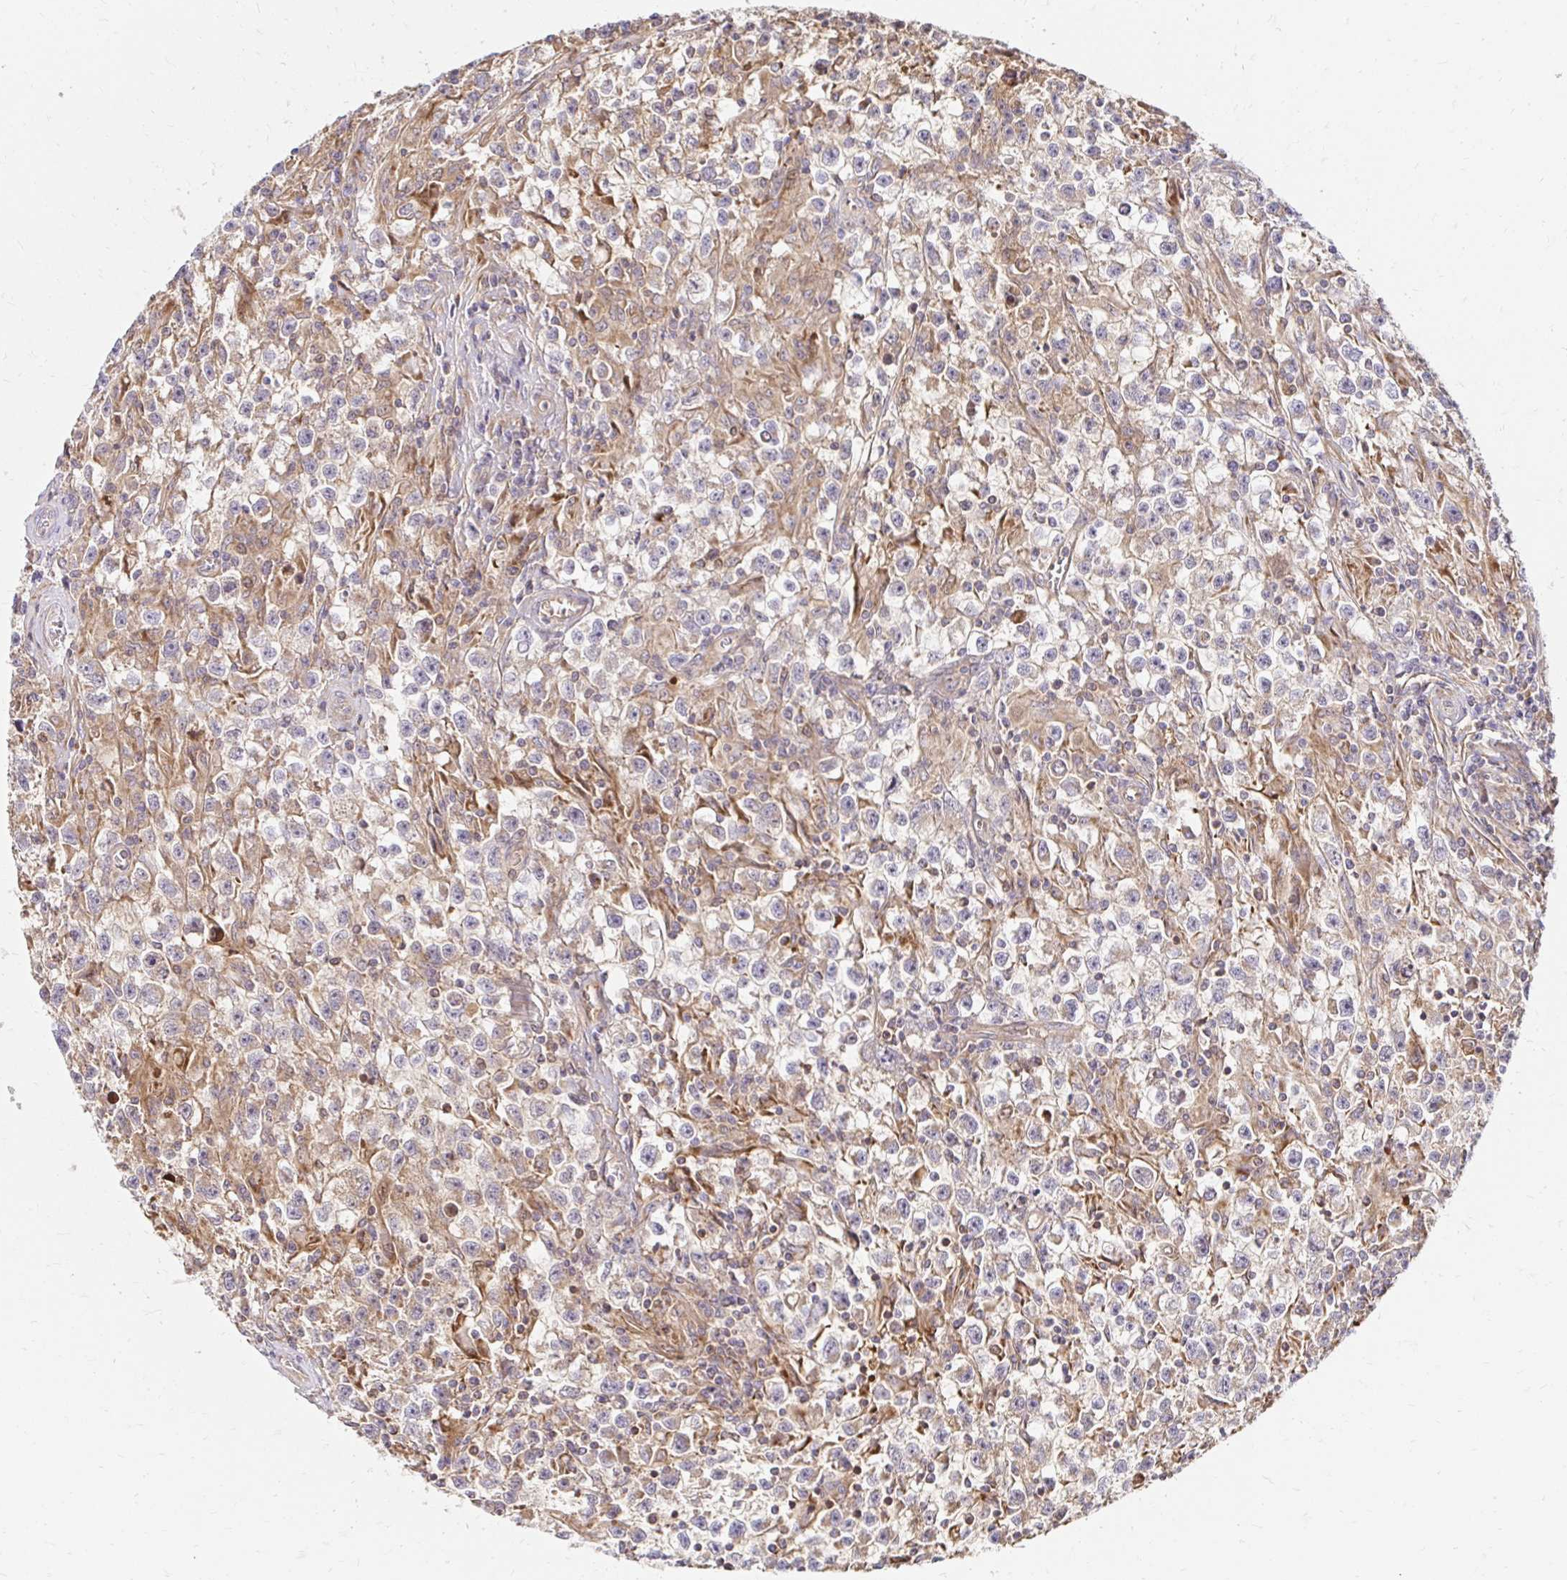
{"staining": {"intensity": "negative", "quantity": "none", "location": "none"}, "tissue": "testis cancer", "cell_type": "Tumor cells", "image_type": "cancer", "snomed": [{"axis": "morphology", "description": "Seminoma, NOS"}, {"axis": "topography", "description": "Testis"}], "caption": "The micrograph exhibits no significant staining in tumor cells of testis cancer.", "gene": "ITGA2", "patient": {"sex": "male", "age": 31}}